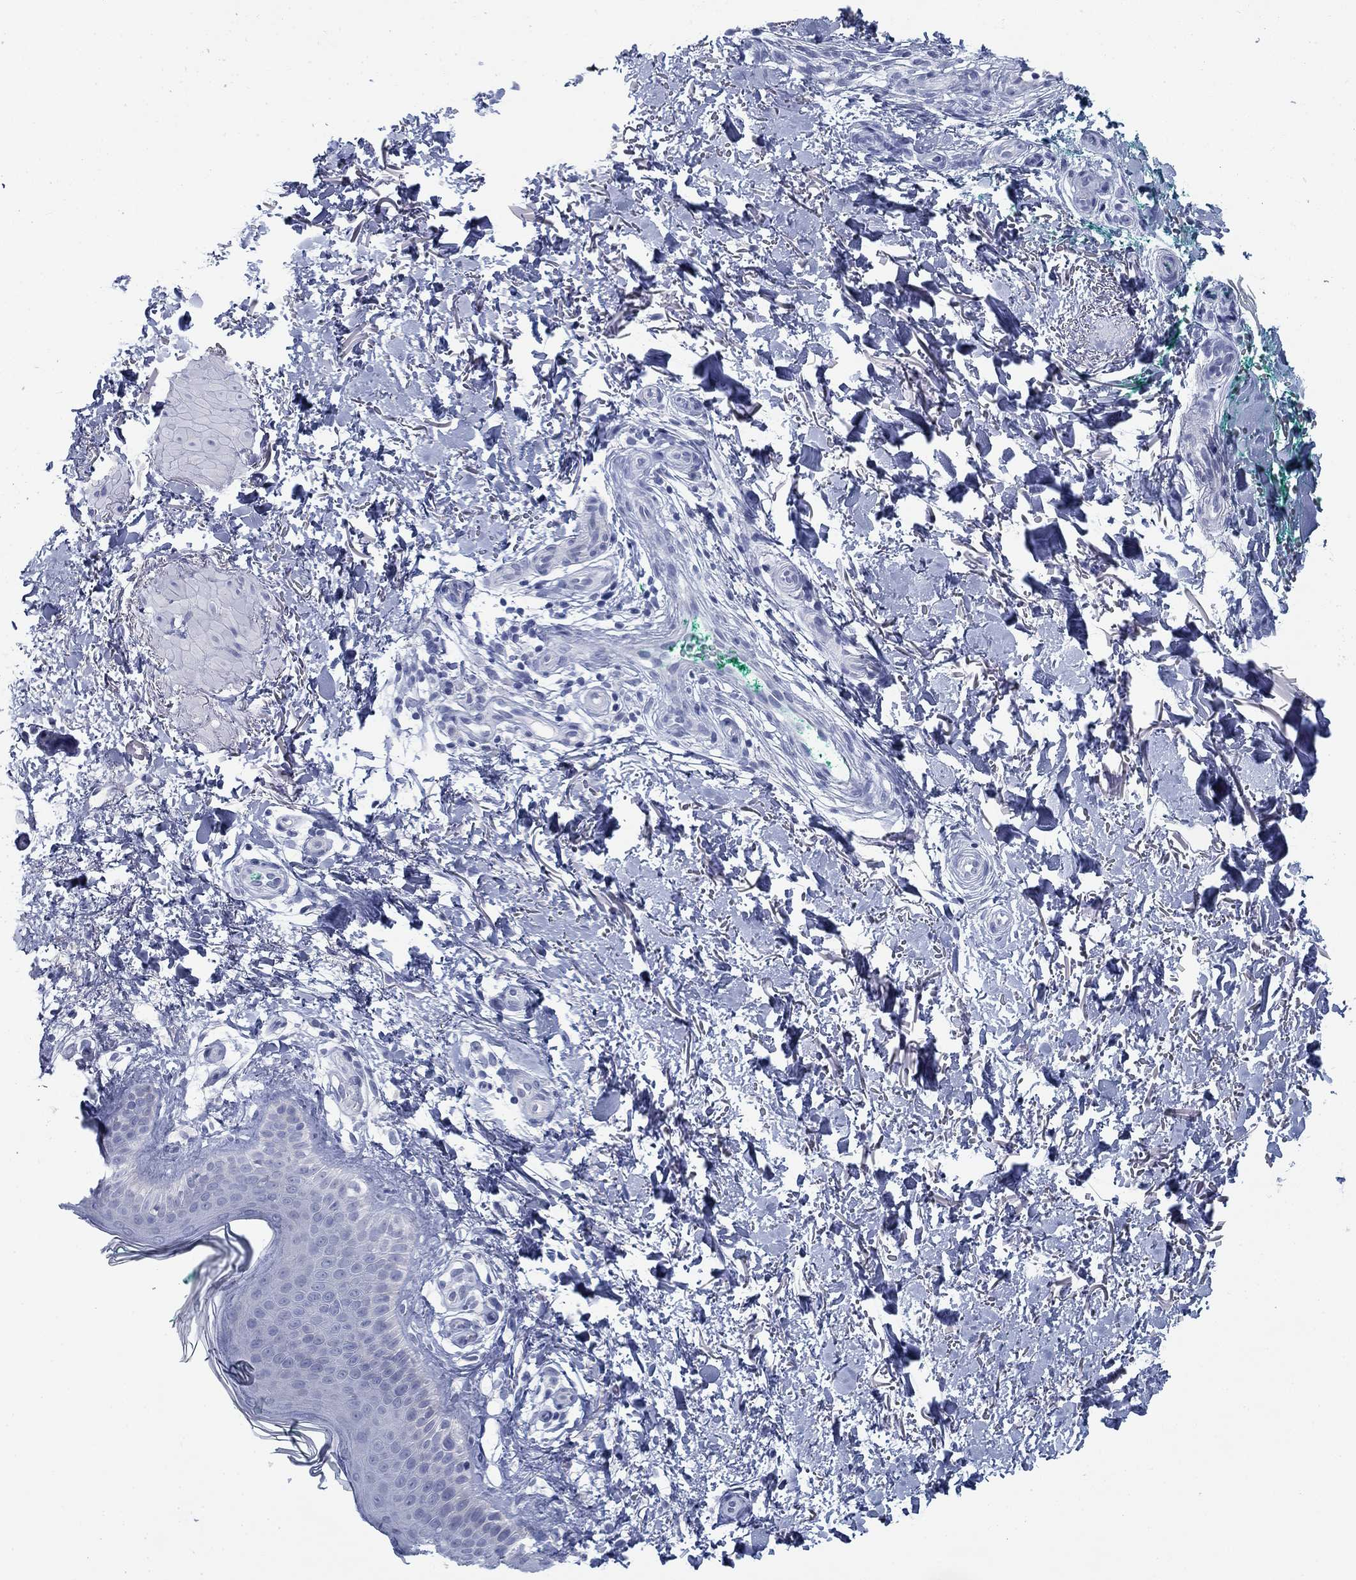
{"staining": {"intensity": "negative", "quantity": "none", "location": "none"}, "tissue": "skin", "cell_type": "Fibroblasts", "image_type": "normal", "snomed": [{"axis": "morphology", "description": "Normal tissue, NOS"}, {"axis": "morphology", "description": "Inflammation, NOS"}, {"axis": "morphology", "description": "Fibrosis, NOS"}, {"axis": "topography", "description": "Skin"}], "caption": "A histopathology image of skin stained for a protein shows no brown staining in fibroblasts.", "gene": "DNAL1", "patient": {"sex": "male", "age": 71}}